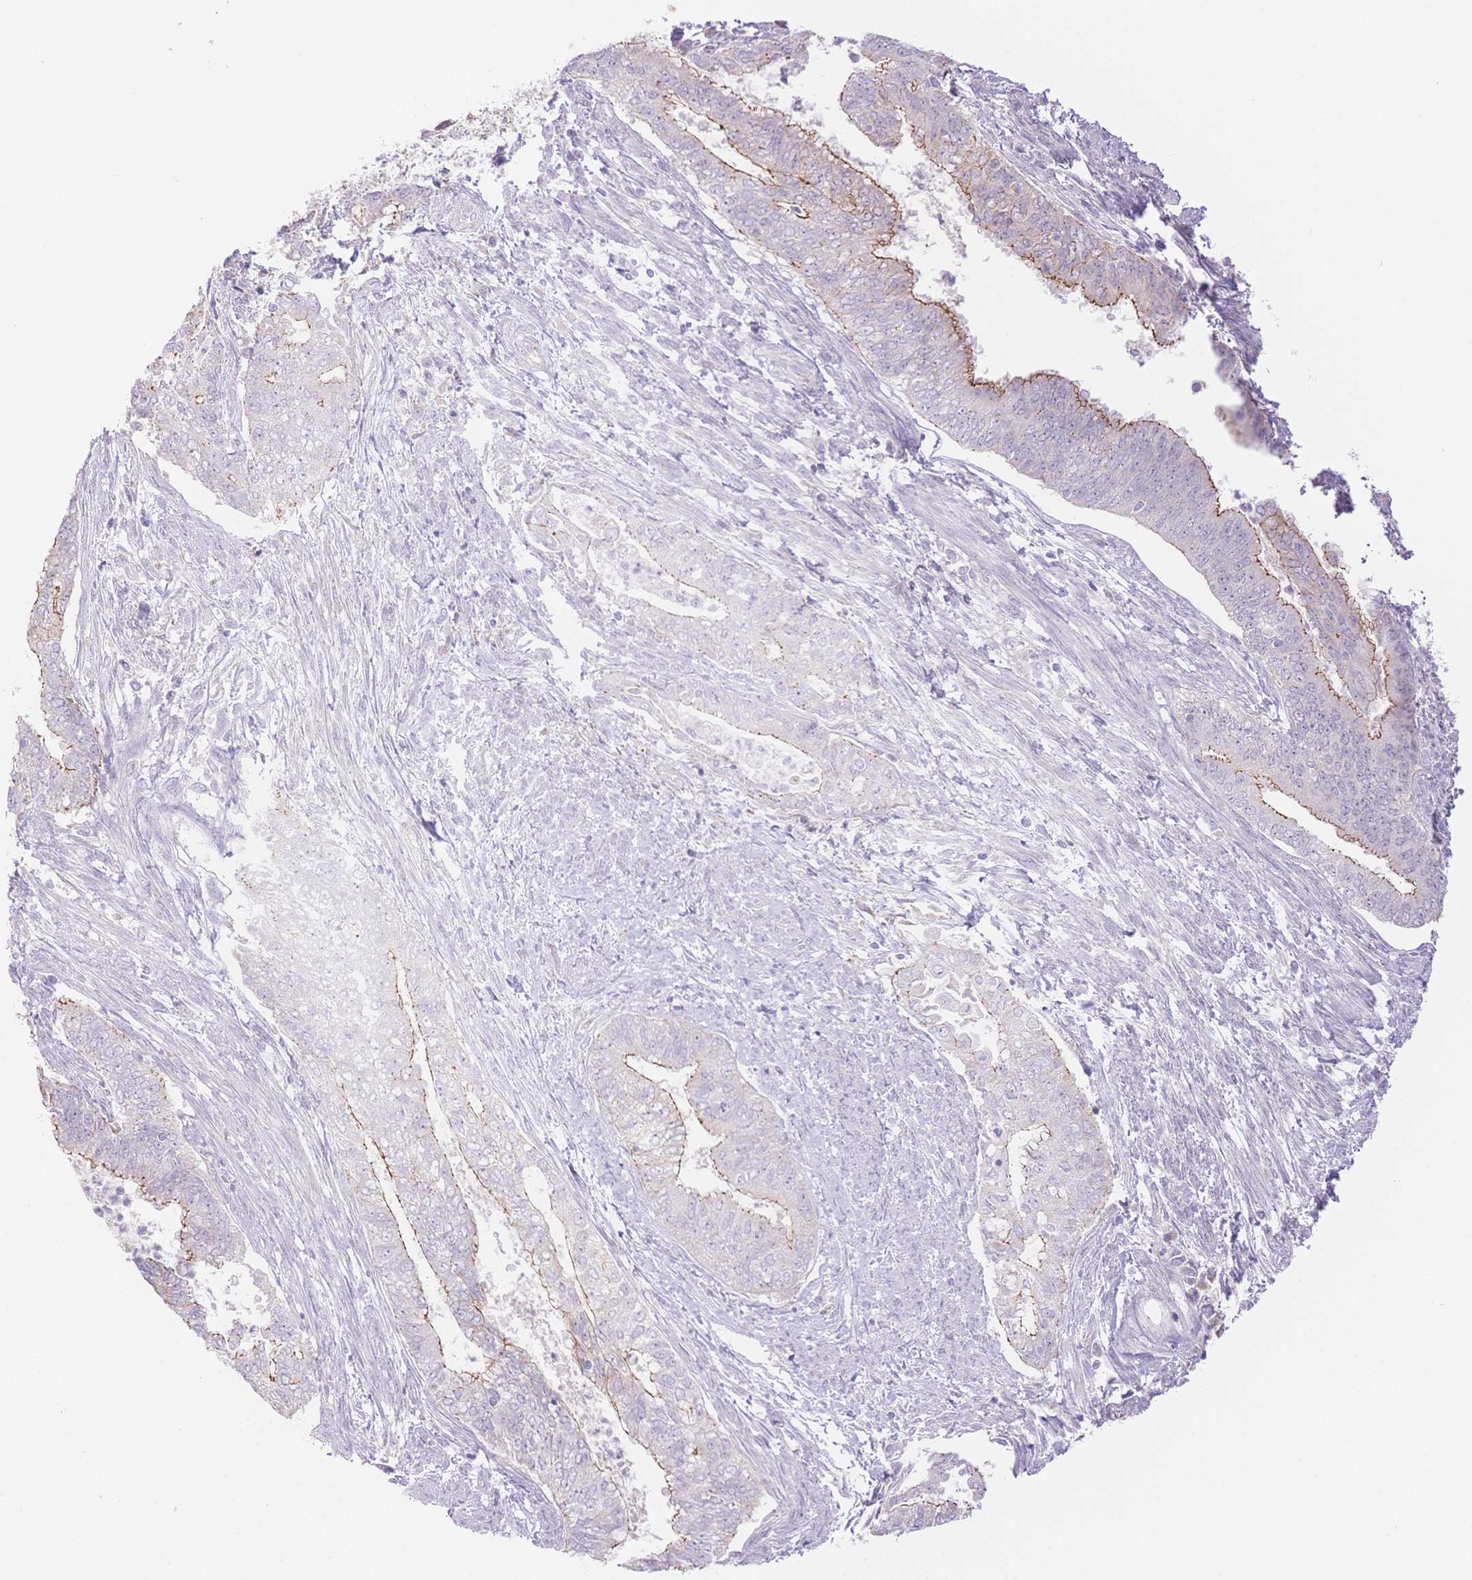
{"staining": {"intensity": "moderate", "quantity": "<25%", "location": "cytoplasmic/membranous"}, "tissue": "endometrial cancer", "cell_type": "Tumor cells", "image_type": "cancer", "snomed": [{"axis": "morphology", "description": "Adenocarcinoma, NOS"}, {"axis": "topography", "description": "Endometrium"}], "caption": "This photomicrograph exhibits immunohistochemistry staining of human endometrial cancer, with low moderate cytoplasmic/membranous staining in about <25% of tumor cells.", "gene": "WDR54", "patient": {"sex": "female", "age": 65}}